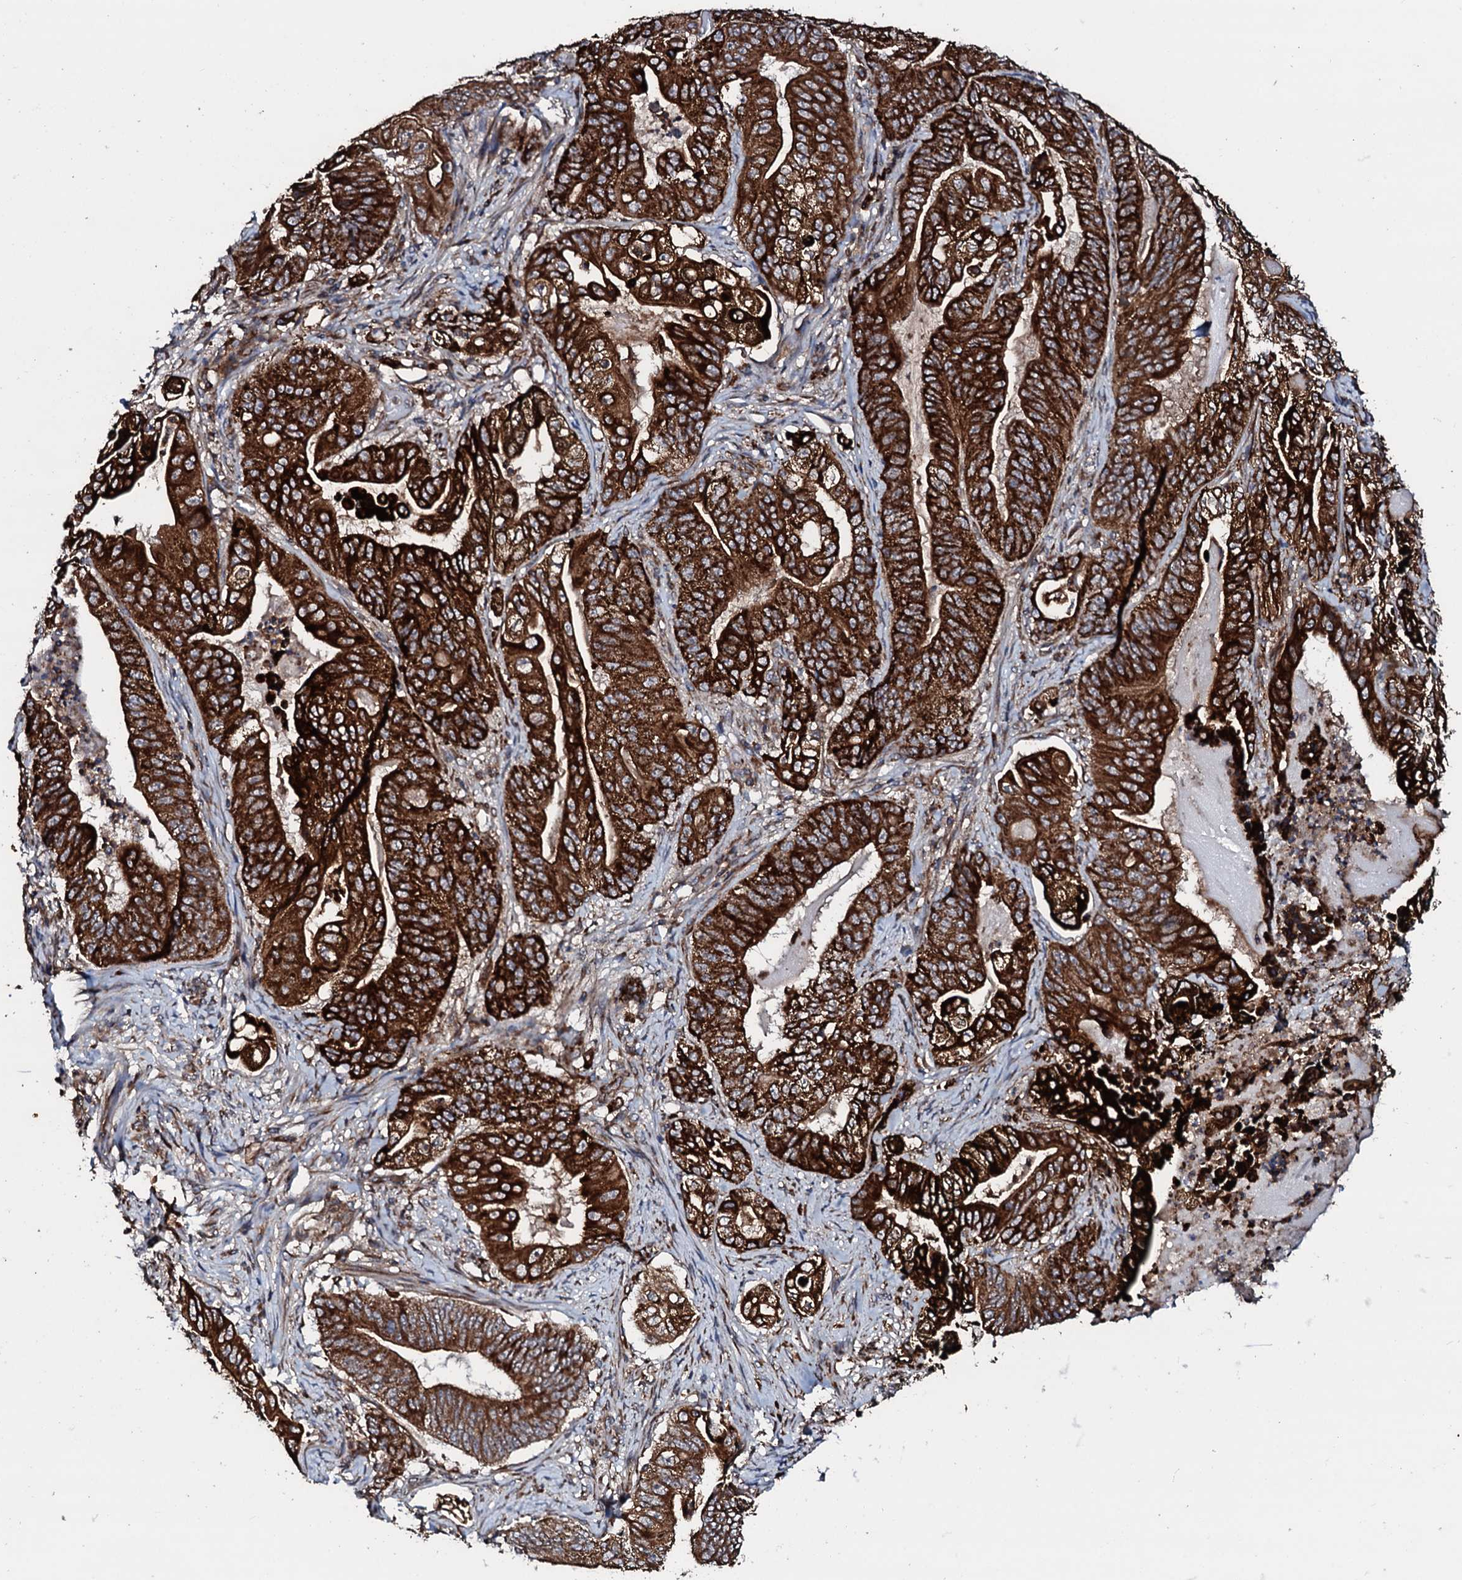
{"staining": {"intensity": "strong", "quantity": ">75%", "location": "cytoplasmic/membranous"}, "tissue": "stomach cancer", "cell_type": "Tumor cells", "image_type": "cancer", "snomed": [{"axis": "morphology", "description": "Adenocarcinoma, NOS"}, {"axis": "topography", "description": "Stomach"}], "caption": "Immunohistochemical staining of human adenocarcinoma (stomach) exhibits high levels of strong cytoplasmic/membranous positivity in approximately >75% of tumor cells.", "gene": "SDHAF2", "patient": {"sex": "female", "age": 73}}